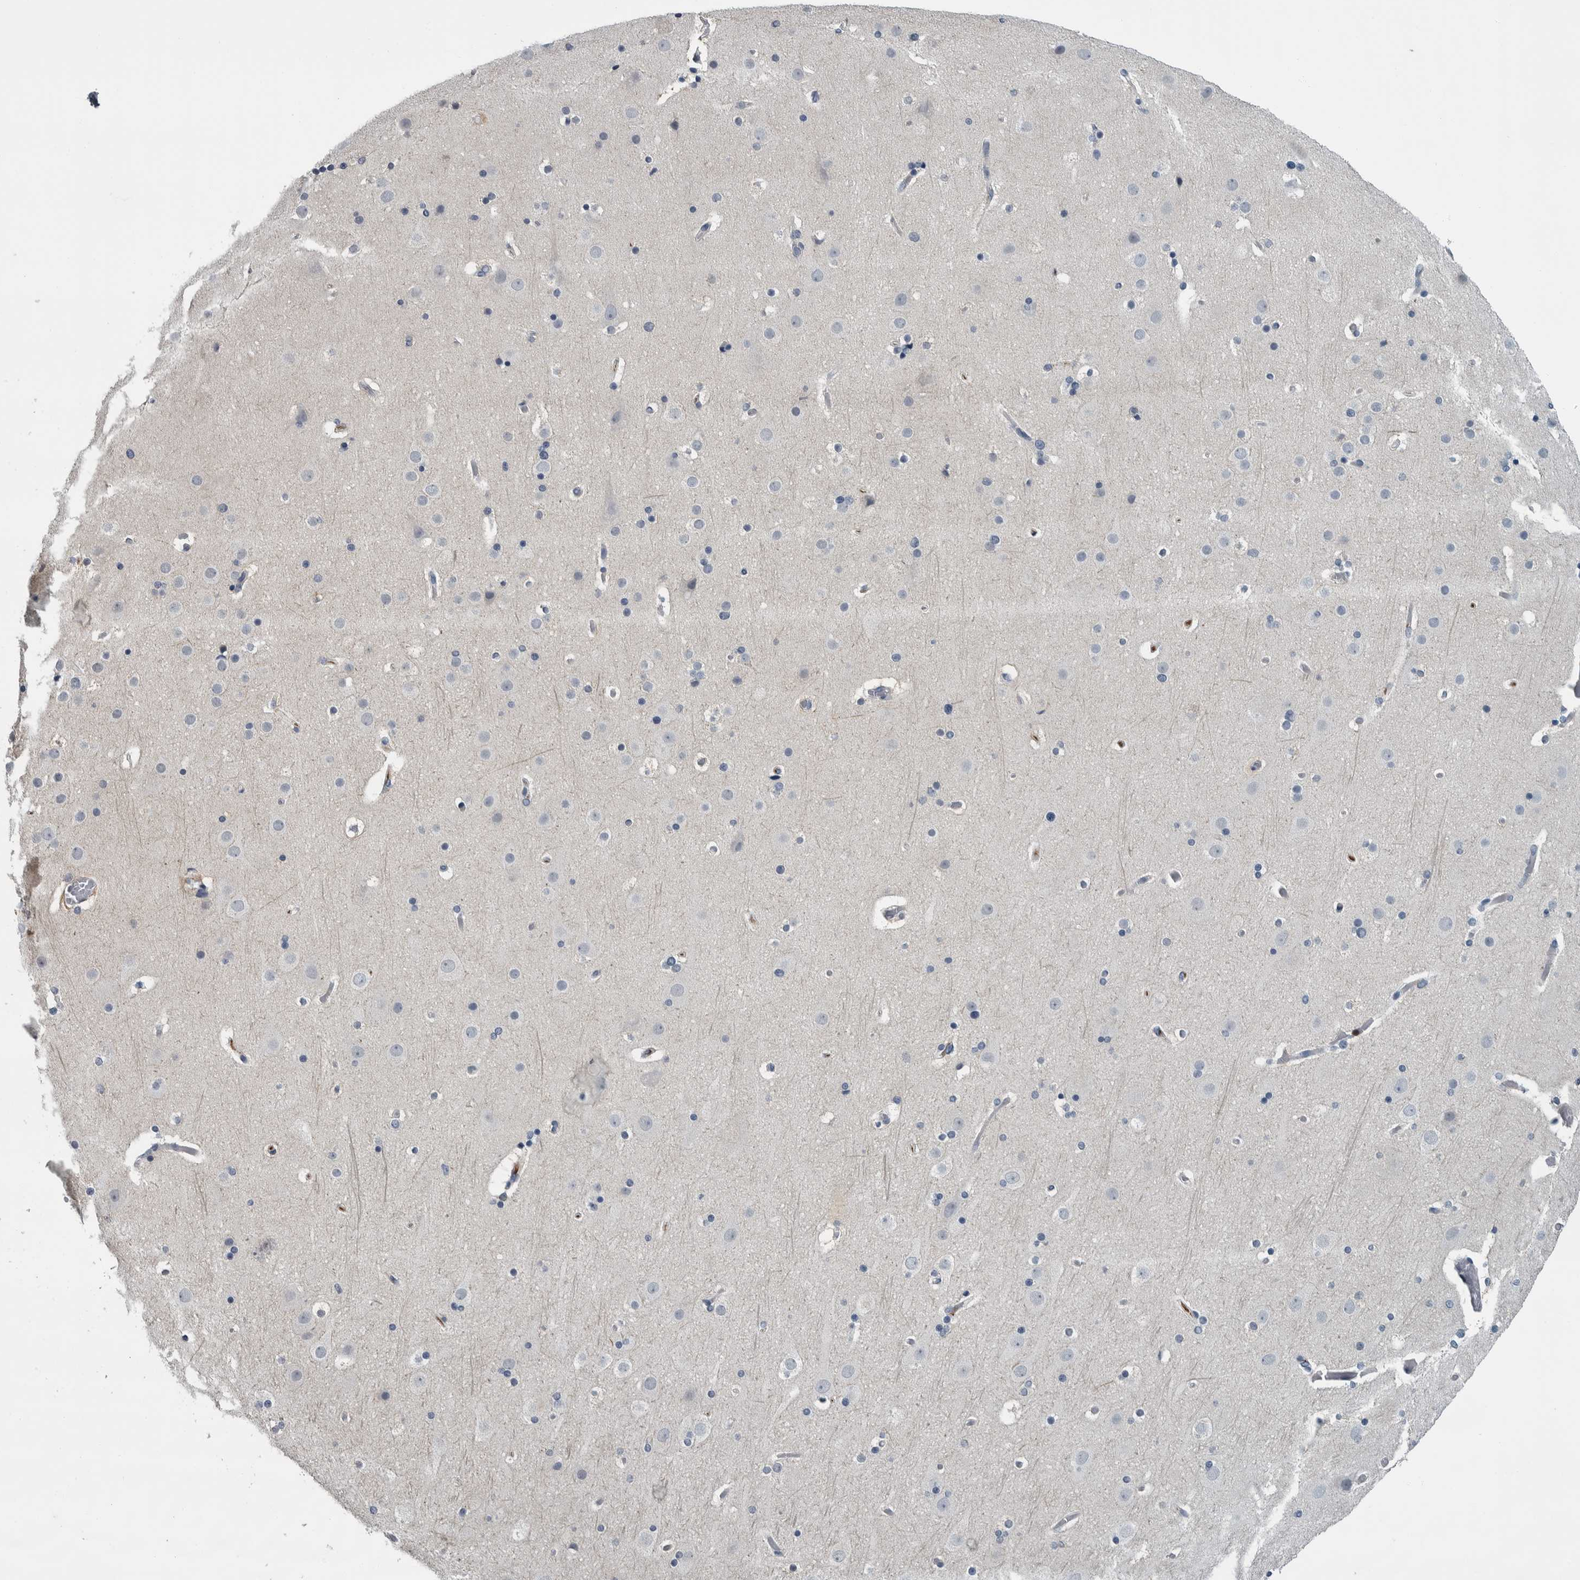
{"staining": {"intensity": "negative", "quantity": "none", "location": "none"}, "tissue": "cerebral cortex", "cell_type": "Endothelial cells", "image_type": "normal", "snomed": [{"axis": "morphology", "description": "Normal tissue, NOS"}, {"axis": "topography", "description": "Cerebral cortex"}], "caption": "This image is of normal cerebral cortex stained with immunohistochemistry to label a protein in brown with the nuclei are counter-stained blue. There is no positivity in endothelial cells.", "gene": "CAVIN4", "patient": {"sex": "male", "age": 57}}